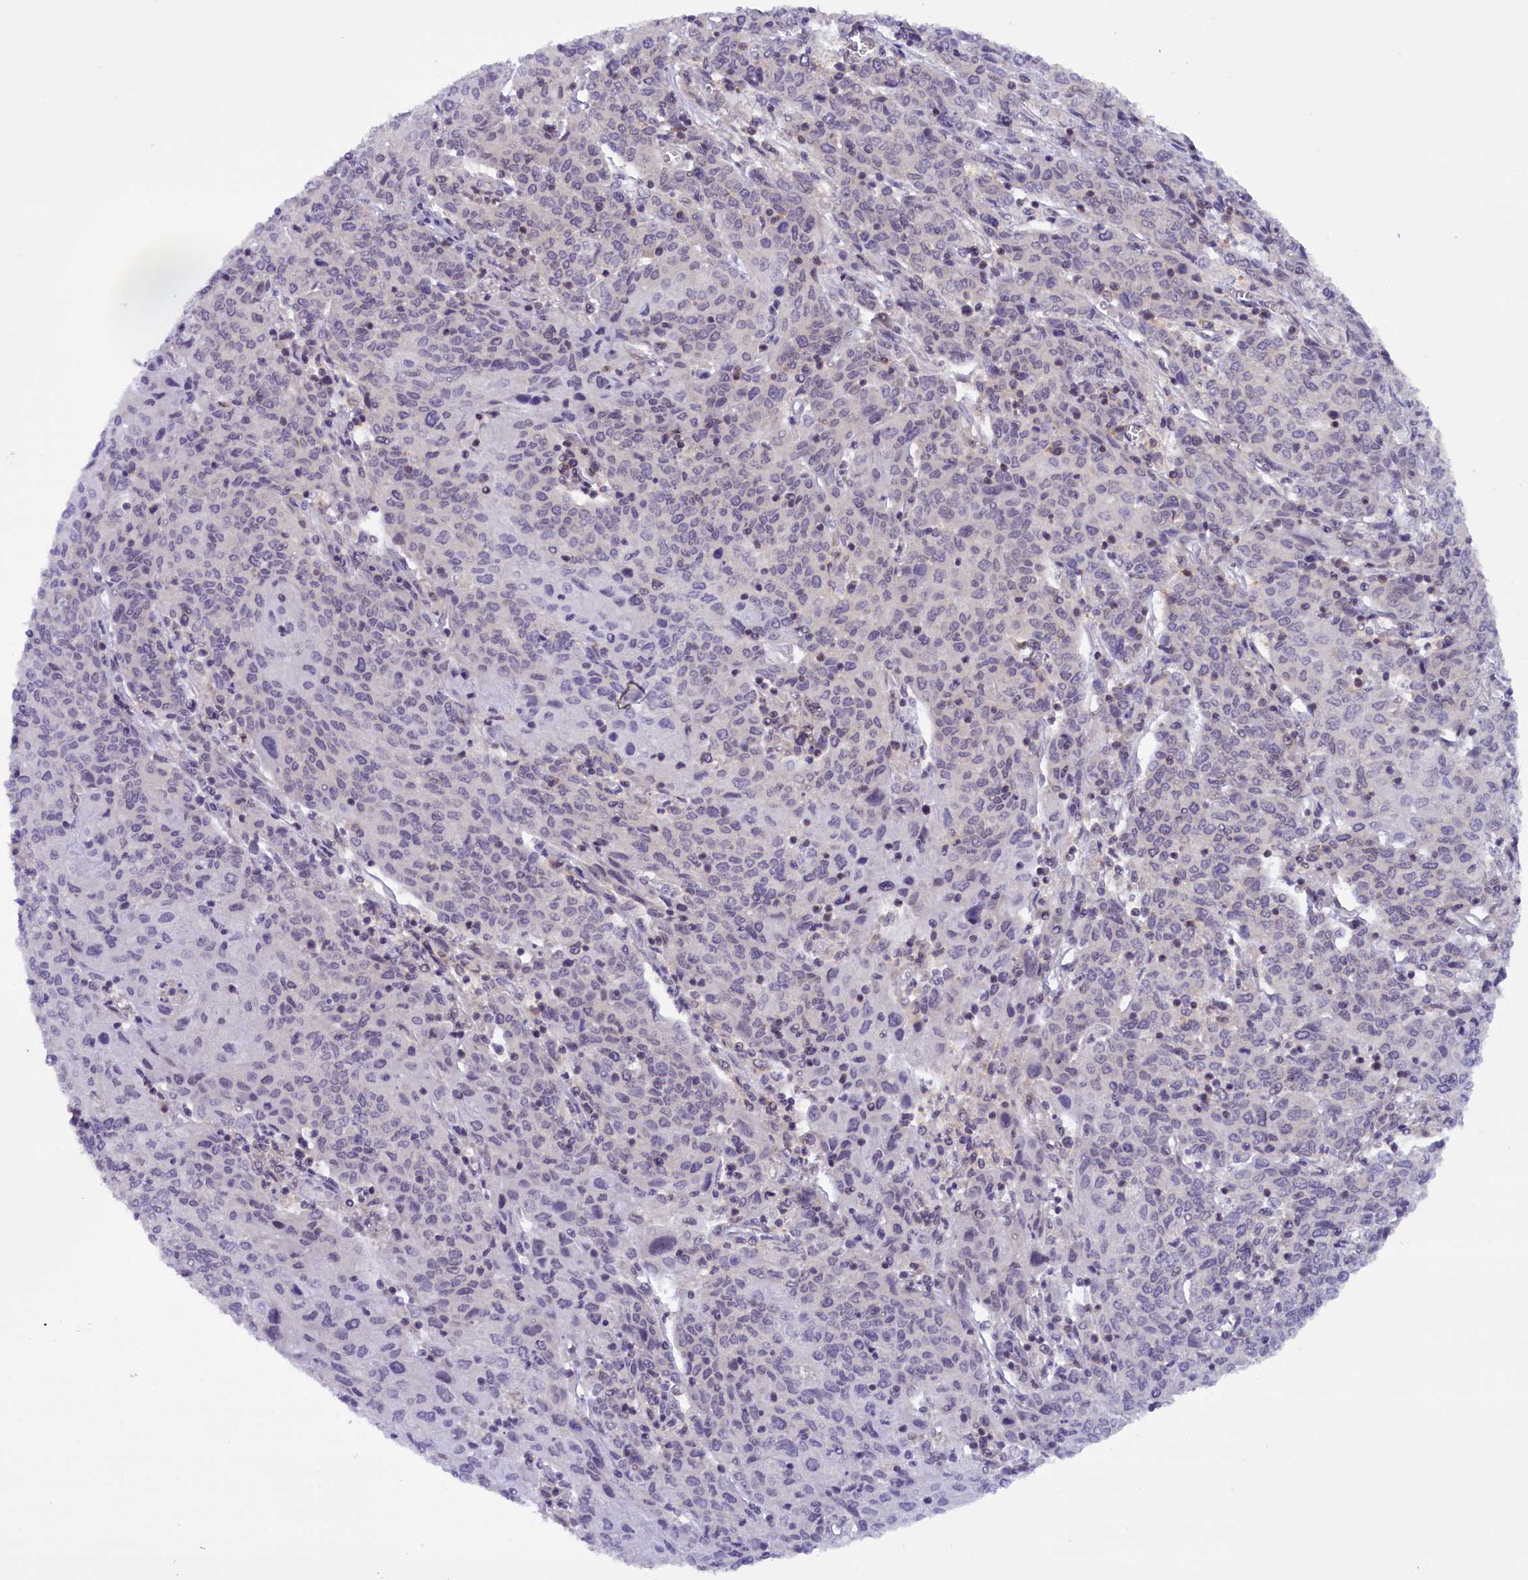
{"staining": {"intensity": "negative", "quantity": "none", "location": "none"}, "tissue": "cervical cancer", "cell_type": "Tumor cells", "image_type": "cancer", "snomed": [{"axis": "morphology", "description": "Squamous cell carcinoma, NOS"}, {"axis": "topography", "description": "Cervix"}], "caption": "Cervical cancer (squamous cell carcinoma) stained for a protein using IHC reveals no staining tumor cells.", "gene": "TBCB", "patient": {"sex": "female", "age": 67}}